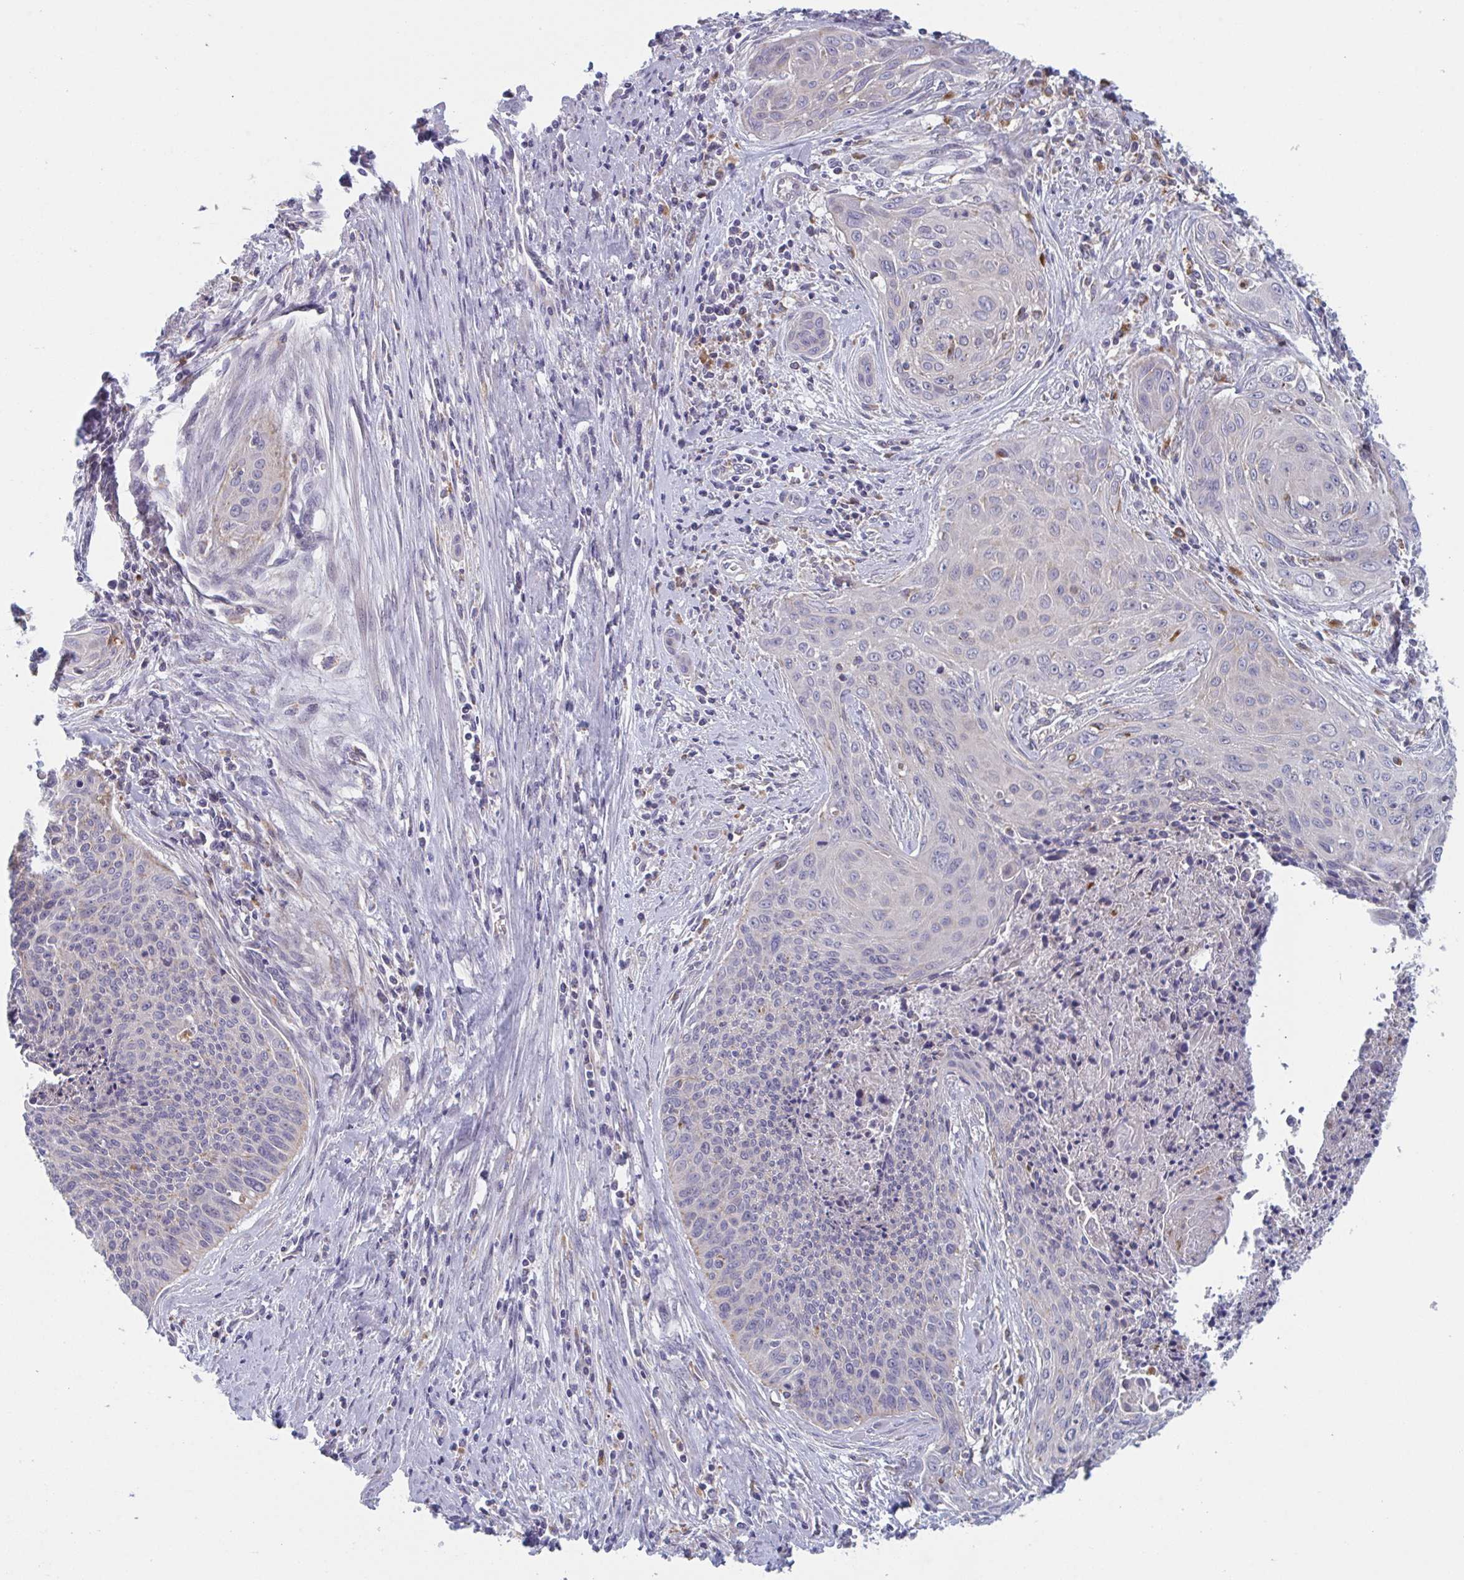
{"staining": {"intensity": "negative", "quantity": "none", "location": "none"}, "tissue": "cervical cancer", "cell_type": "Tumor cells", "image_type": "cancer", "snomed": [{"axis": "morphology", "description": "Squamous cell carcinoma, NOS"}, {"axis": "topography", "description": "Cervix"}], "caption": "Protein analysis of cervical squamous cell carcinoma exhibits no significant positivity in tumor cells. Nuclei are stained in blue.", "gene": "NIPSNAP1", "patient": {"sex": "female", "age": 55}}